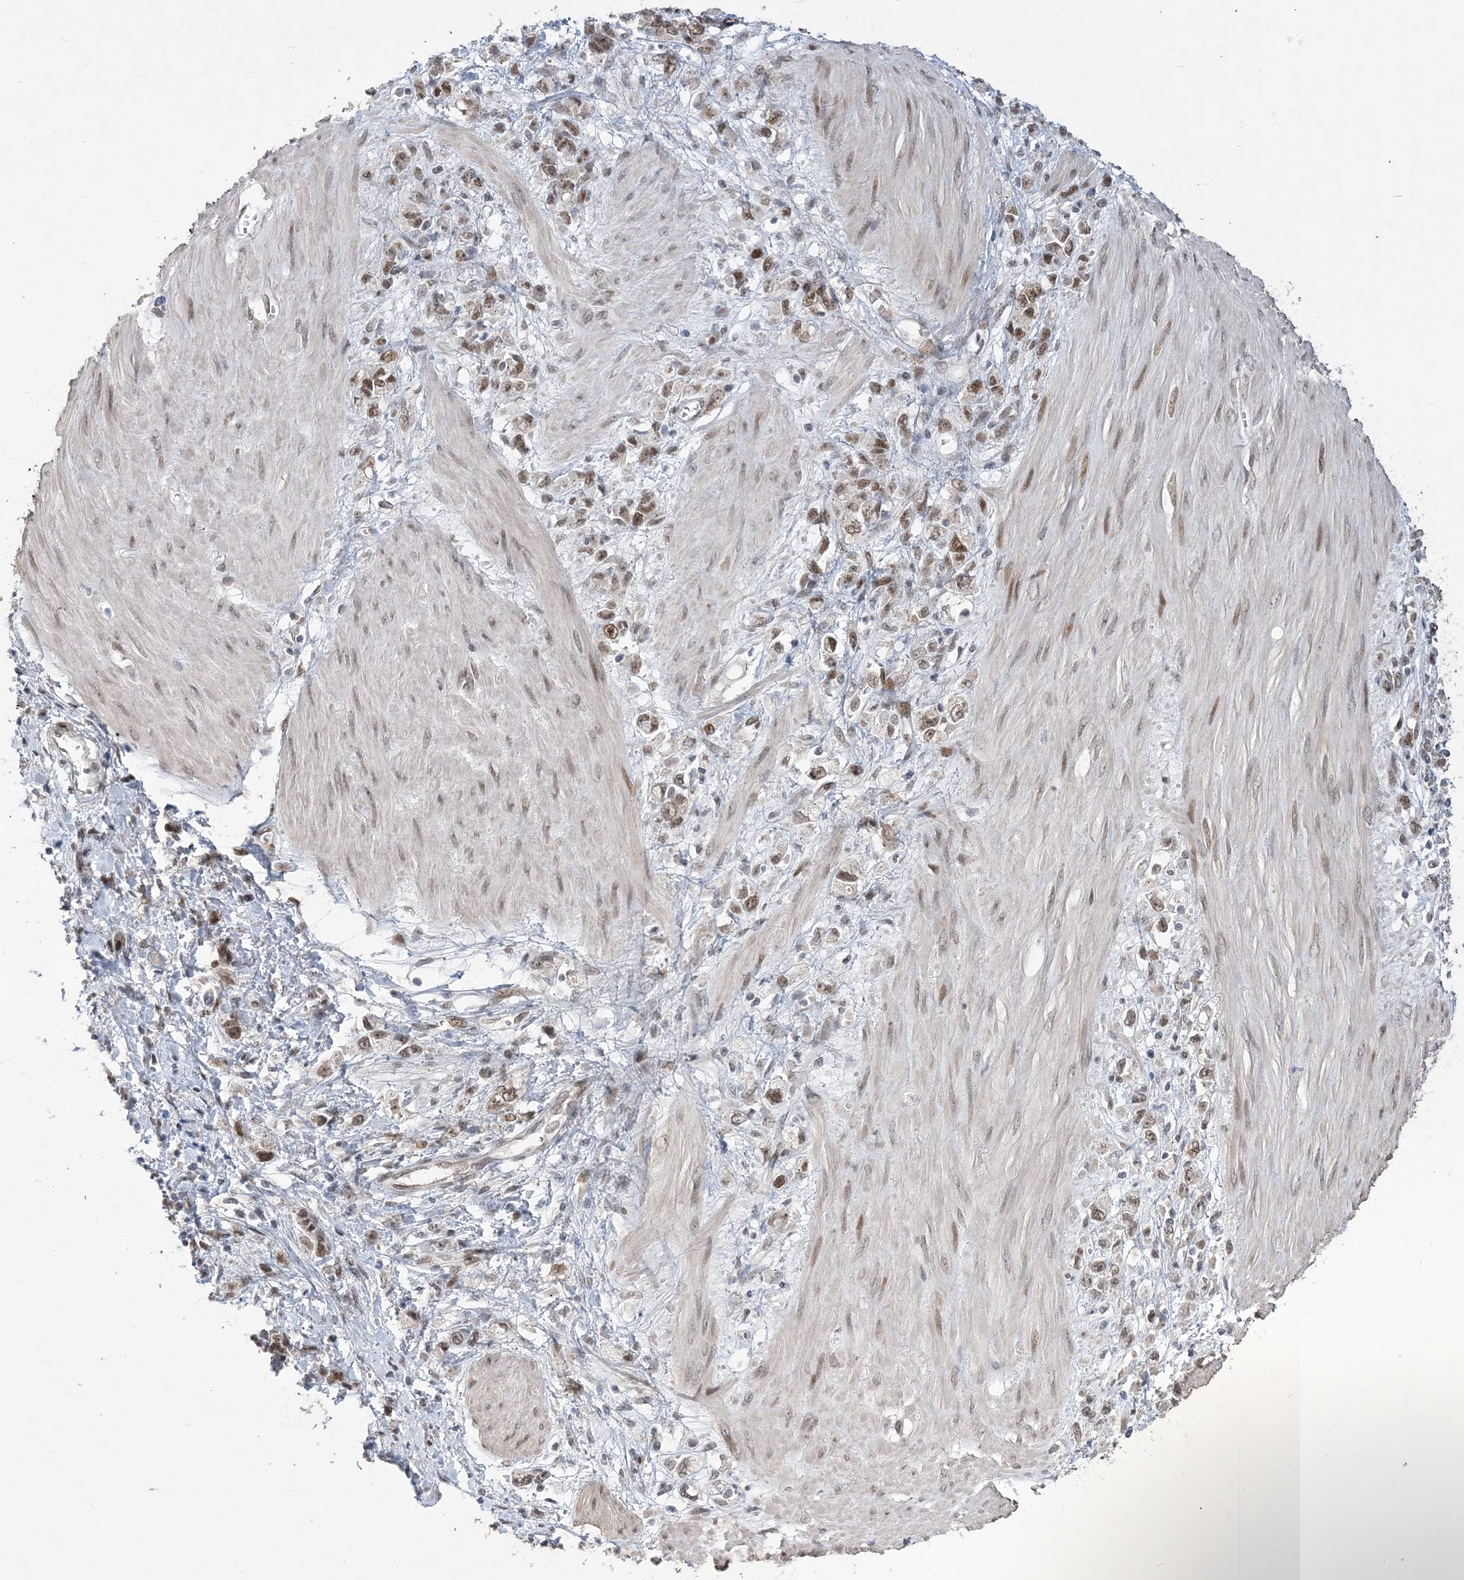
{"staining": {"intensity": "moderate", "quantity": ">75%", "location": "nuclear"}, "tissue": "stomach cancer", "cell_type": "Tumor cells", "image_type": "cancer", "snomed": [{"axis": "morphology", "description": "Adenocarcinoma, NOS"}, {"axis": "topography", "description": "Stomach"}], "caption": "Protein staining of stomach cancer (adenocarcinoma) tissue displays moderate nuclear positivity in about >75% of tumor cells.", "gene": "WAC", "patient": {"sex": "female", "age": 76}}